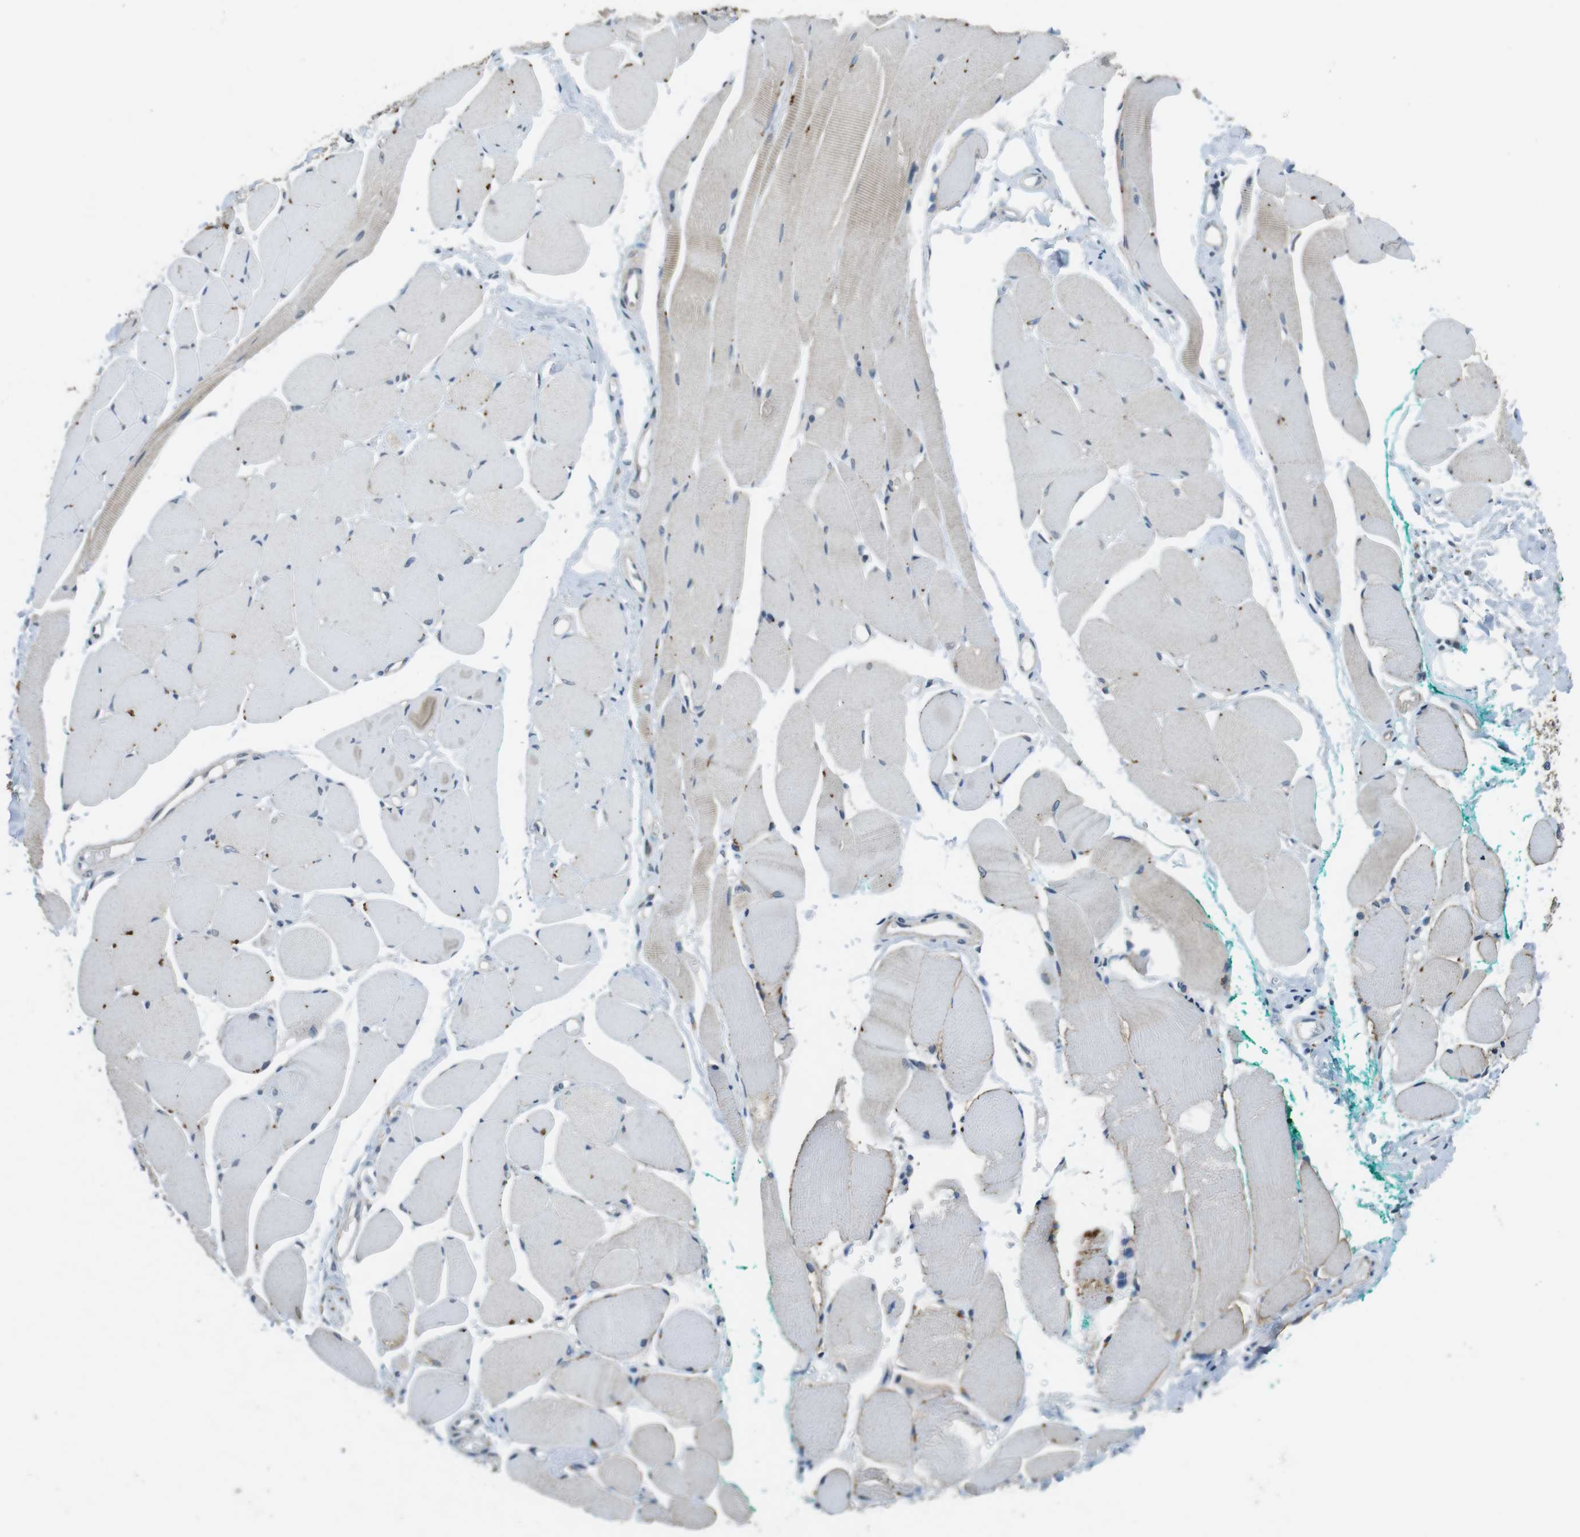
{"staining": {"intensity": "weak", "quantity": "<25%", "location": "cytoplasmic/membranous"}, "tissue": "skeletal muscle", "cell_type": "Myocytes", "image_type": "normal", "snomed": [{"axis": "morphology", "description": "Normal tissue, NOS"}, {"axis": "topography", "description": "Skeletal muscle"}, {"axis": "topography", "description": "Peripheral nerve tissue"}], "caption": "This photomicrograph is of normal skeletal muscle stained with immunohistochemistry (IHC) to label a protein in brown with the nuclei are counter-stained blue. There is no staining in myocytes.", "gene": "CLDN7", "patient": {"sex": "female", "age": 84}}